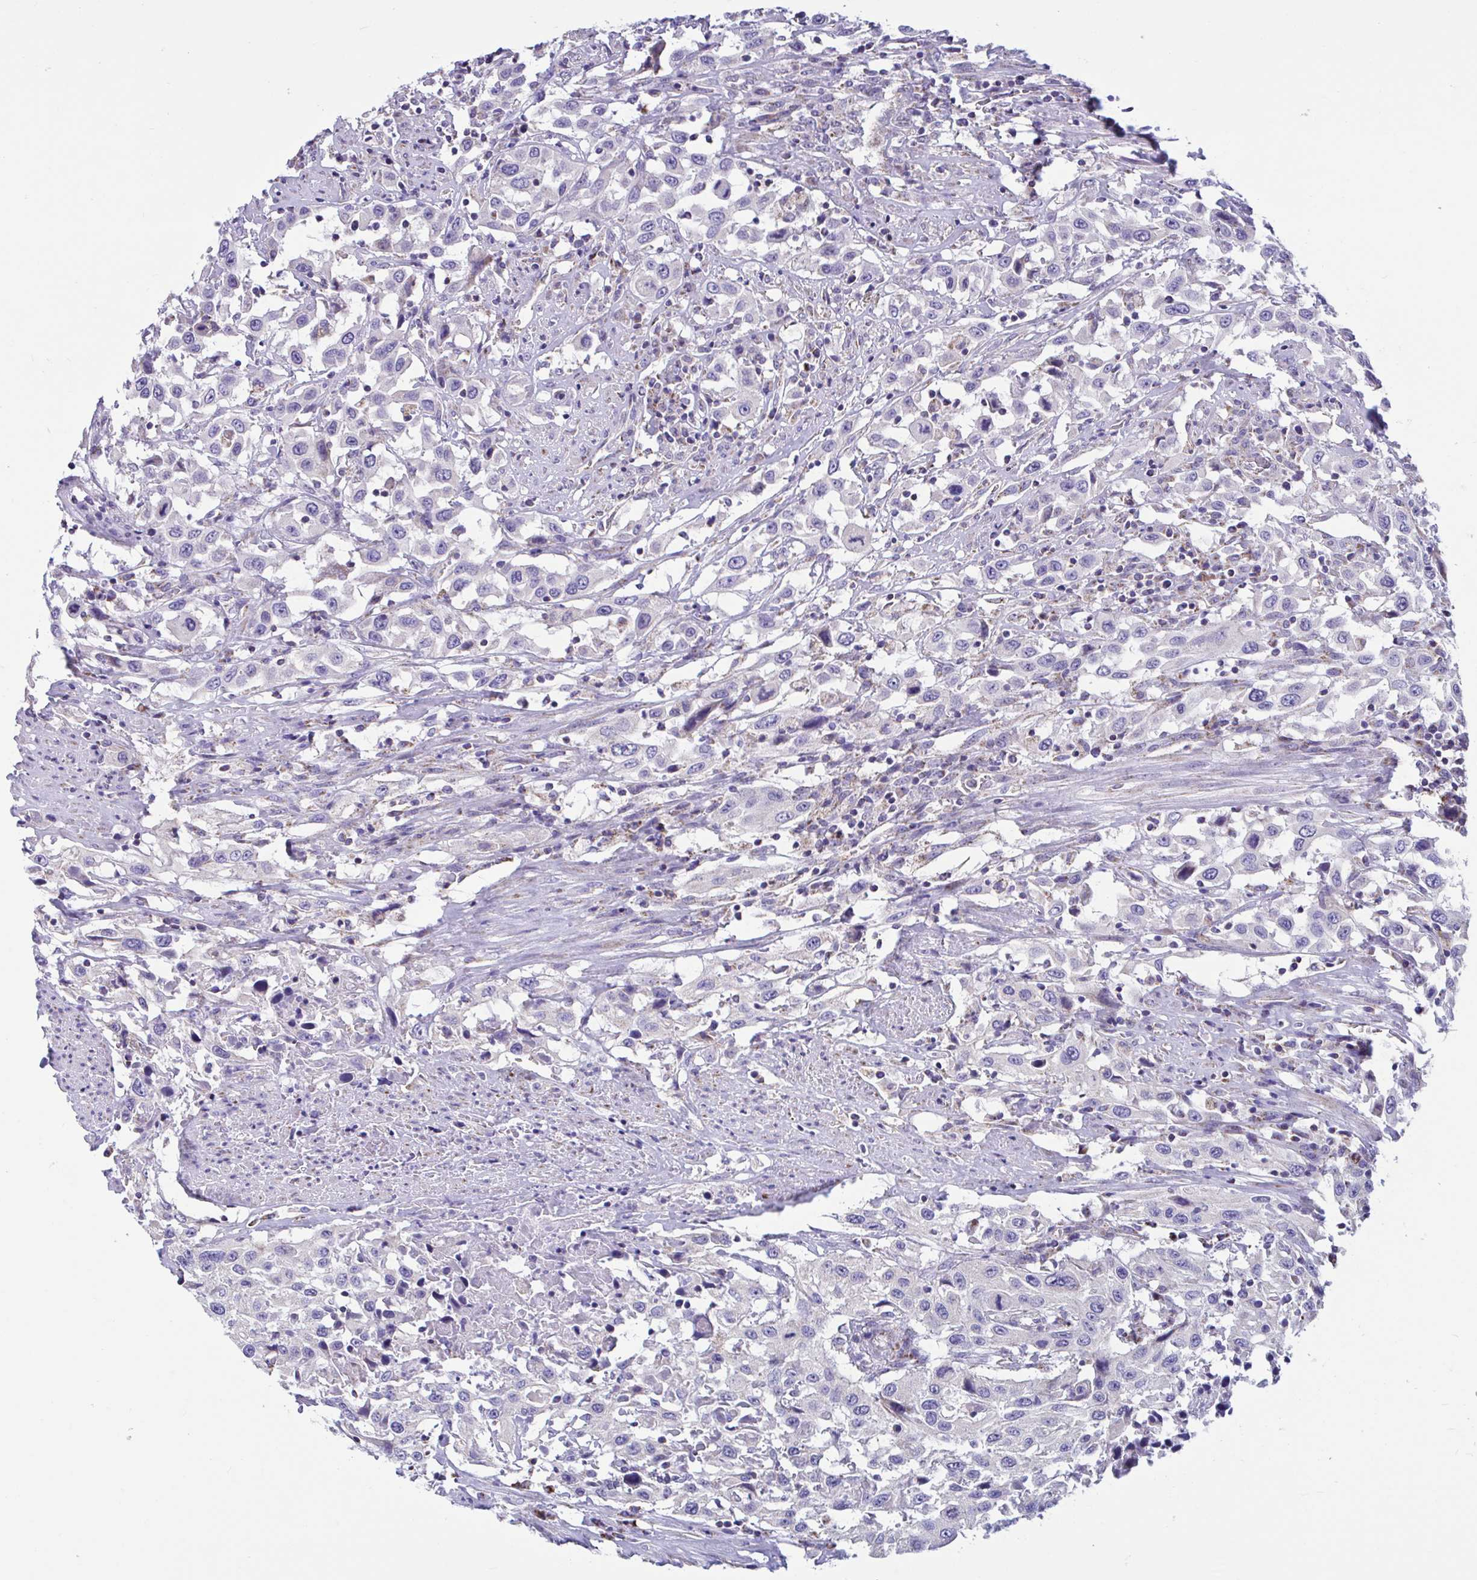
{"staining": {"intensity": "negative", "quantity": "none", "location": "none"}, "tissue": "urothelial cancer", "cell_type": "Tumor cells", "image_type": "cancer", "snomed": [{"axis": "morphology", "description": "Urothelial carcinoma, High grade"}, {"axis": "topography", "description": "Urinary bladder"}], "caption": "Histopathology image shows no significant protein expression in tumor cells of urothelial cancer.", "gene": "OR13A1", "patient": {"sex": "male", "age": 61}}